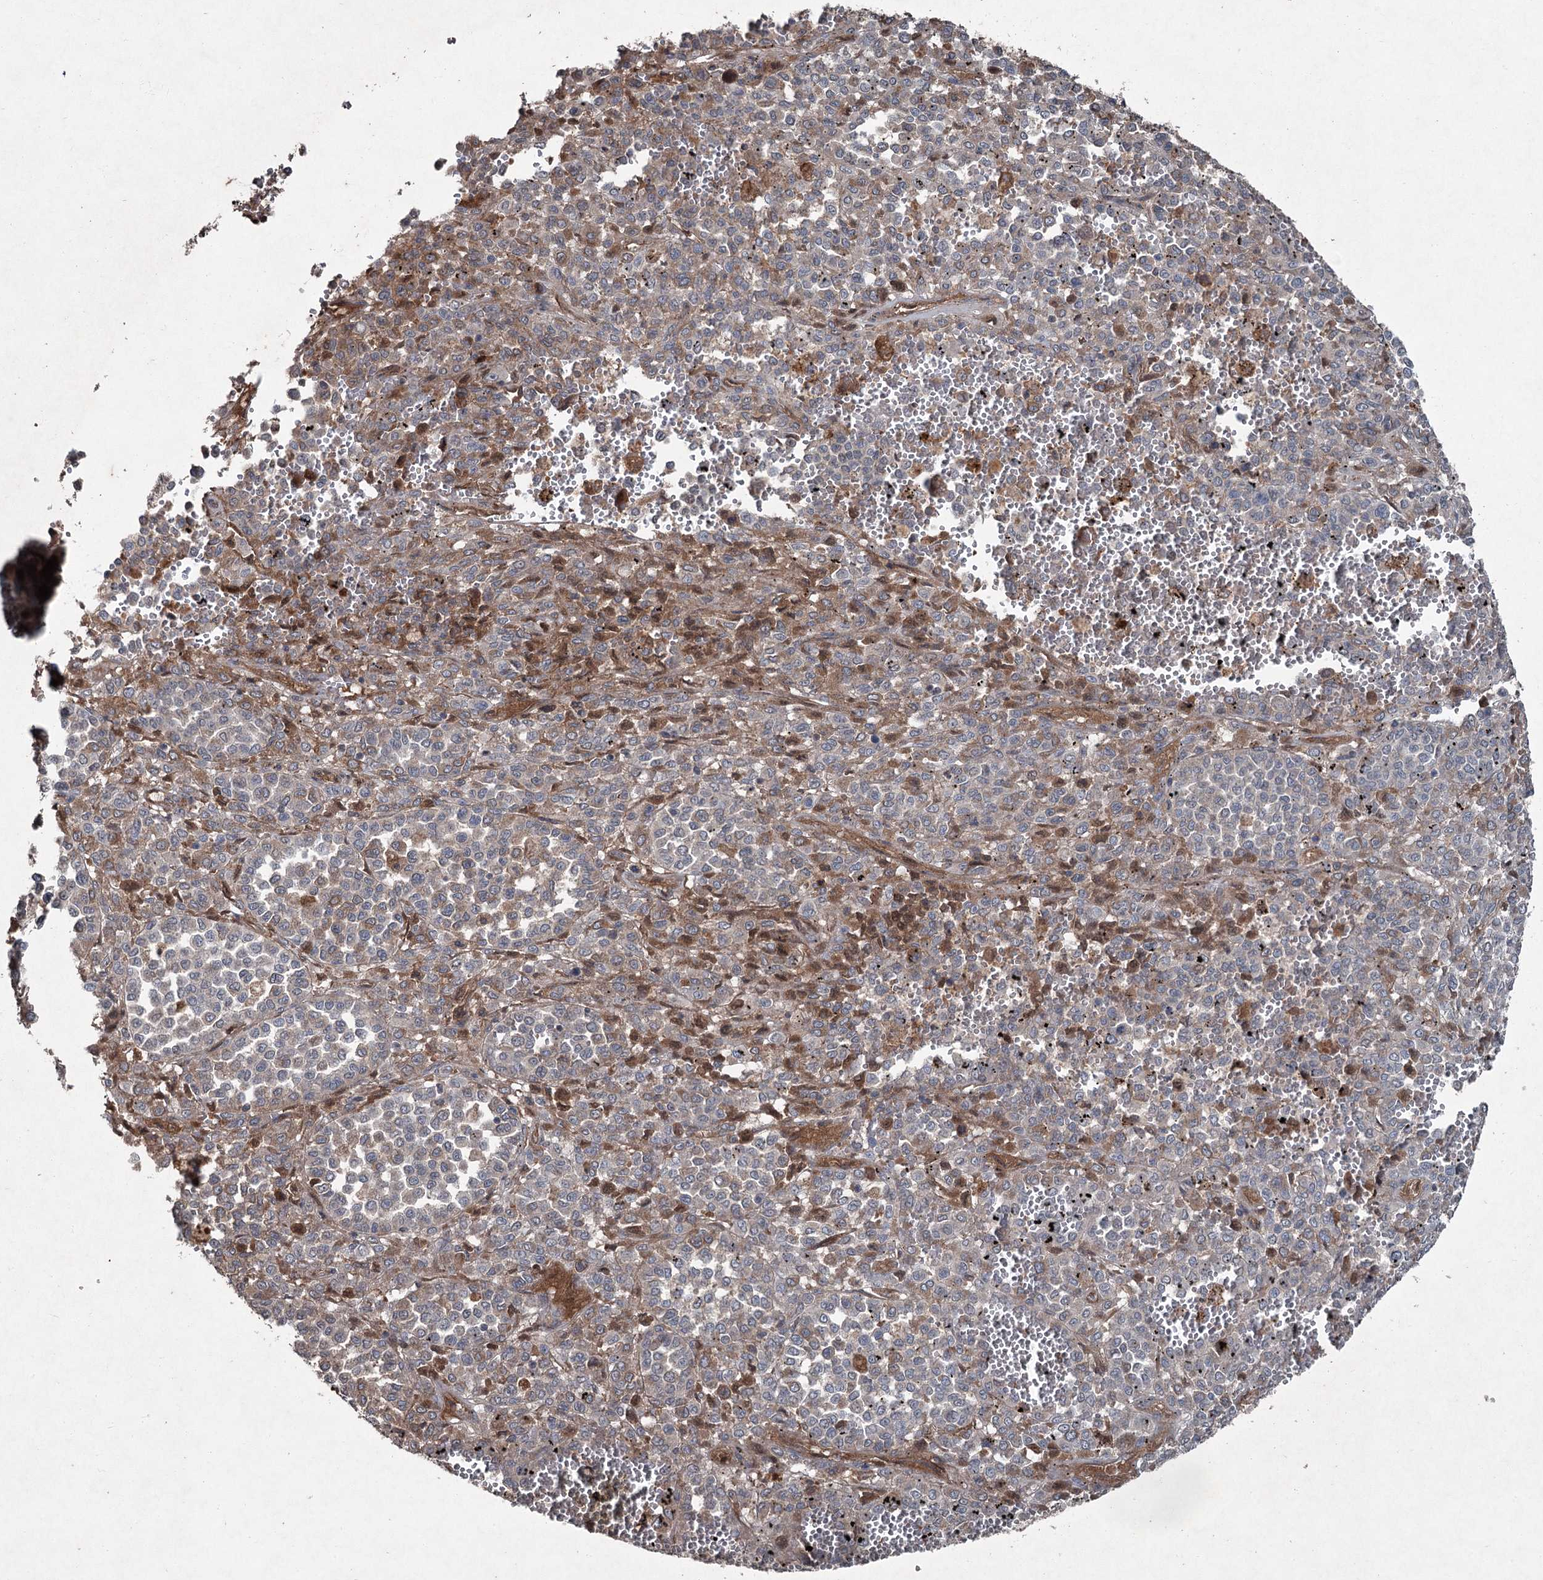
{"staining": {"intensity": "negative", "quantity": "none", "location": "none"}, "tissue": "melanoma", "cell_type": "Tumor cells", "image_type": "cancer", "snomed": [{"axis": "morphology", "description": "Malignant melanoma, Metastatic site"}, {"axis": "topography", "description": "Pancreas"}], "caption": "High power microscopy micrograph of an immunohistochemistry (IHC) micrograph of melanoma, revealing no significant positivity in tumor cells. (Stains: DAB (3,3'-diaminobenzidine) immunohistochemistry (IHC) with hematoxylin counter stain, Microscopy: brightfield microscopy at high magnification).", "gene": "PGLYRP2", "patient": {"sex": "female", "age": 30}}